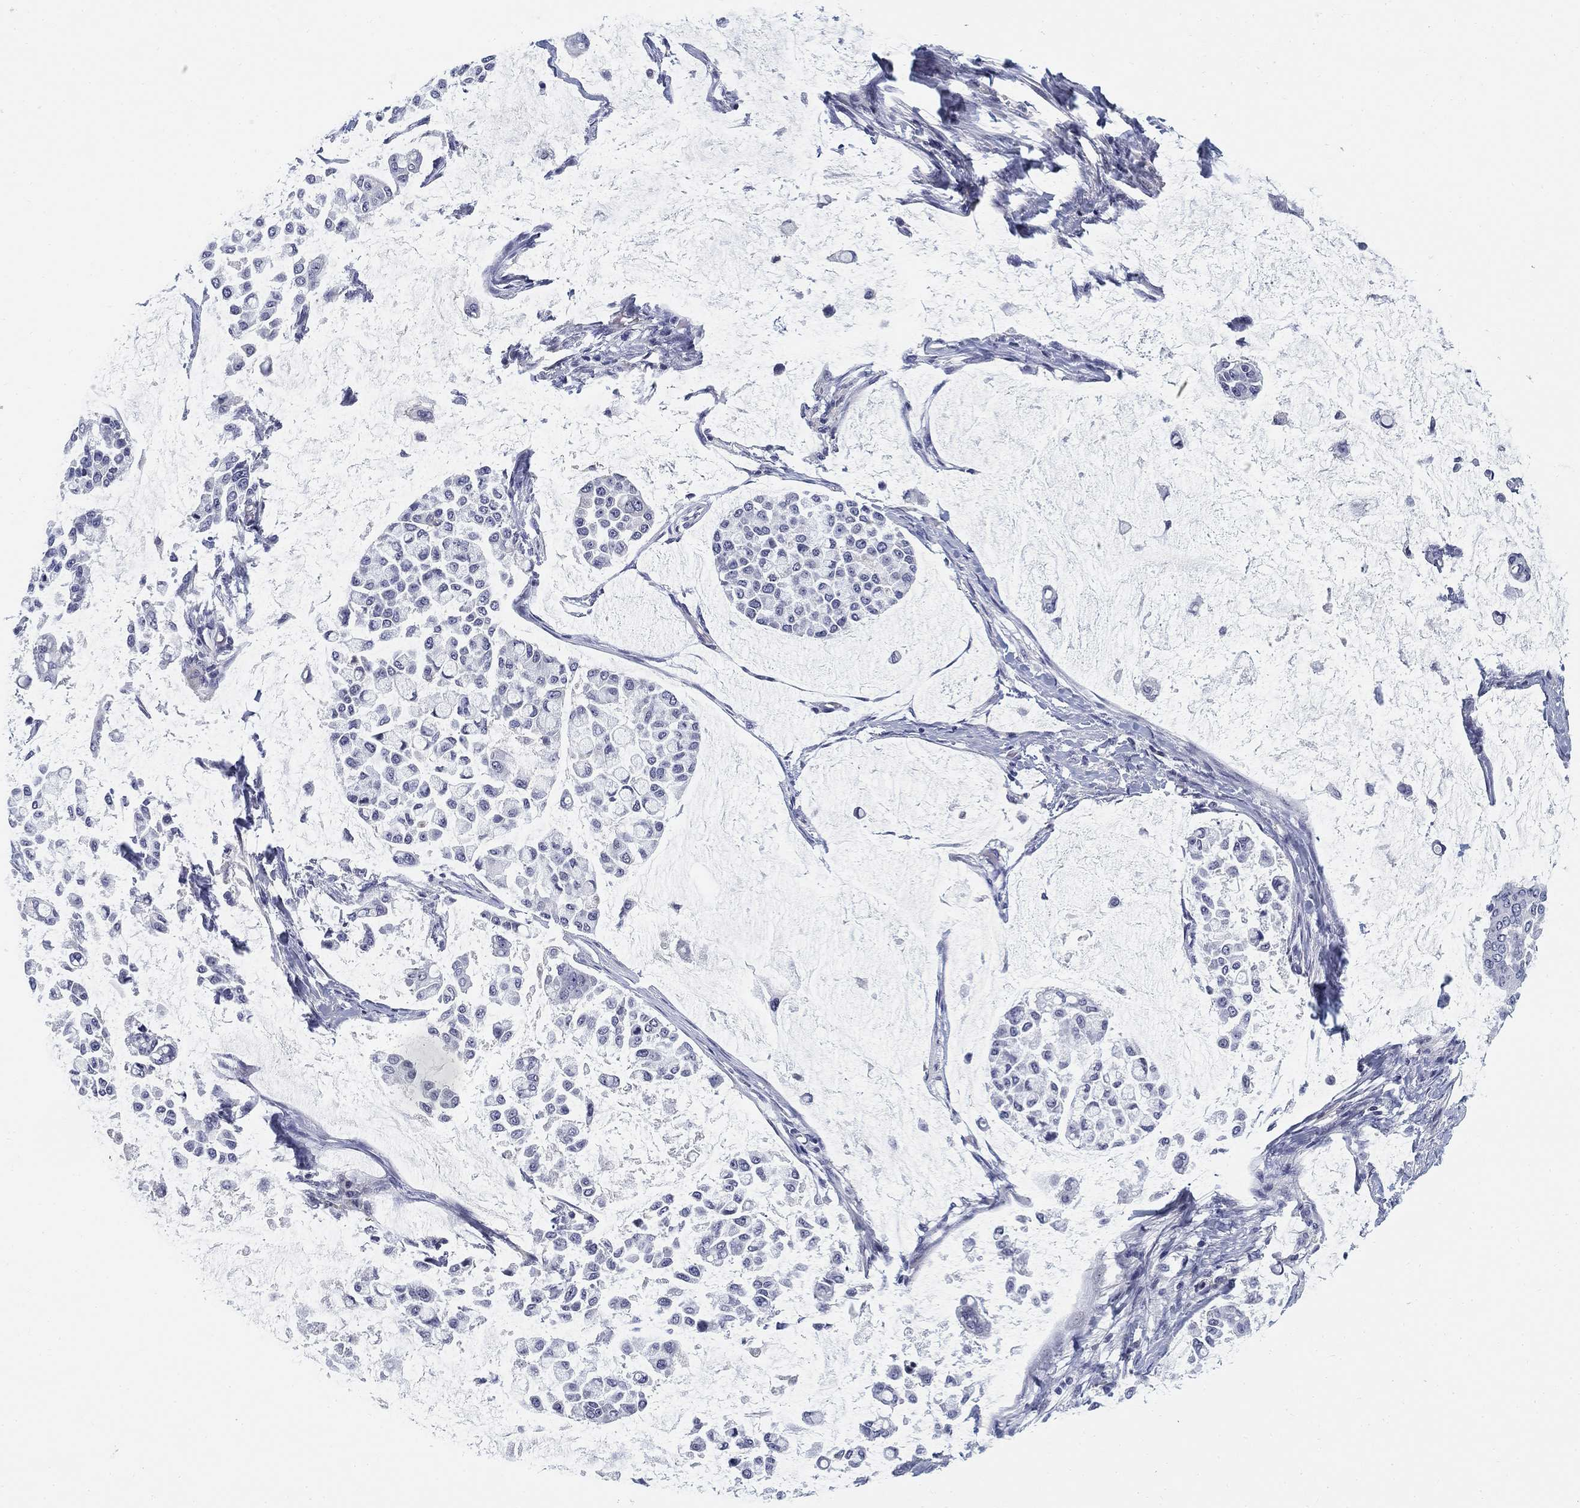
{"staining": {"intensity": "negative", "quantity": "none", "location": "none"}, "tissue": "stomach cancer", "cell_type": "Tumor cells", "image_type": "cancer", "snomed": [{"axis": "morphology", "description": "Adenocarcinoma, NOS"}, {"axis": "topography", "description": "Stomach"}], "caption": "Immunohistochemistry (IHC) histopathology image of human stomach cancer (adenocarcinoma) stained for a protein (brown), which demonstrates no positivity in tumor cells. (Brightfield microscopy of DAB immunohistochemistry (IHC) at high magnification).", "gene": "SLC2A5", "patient": {"sex": "male", "age": 82}}